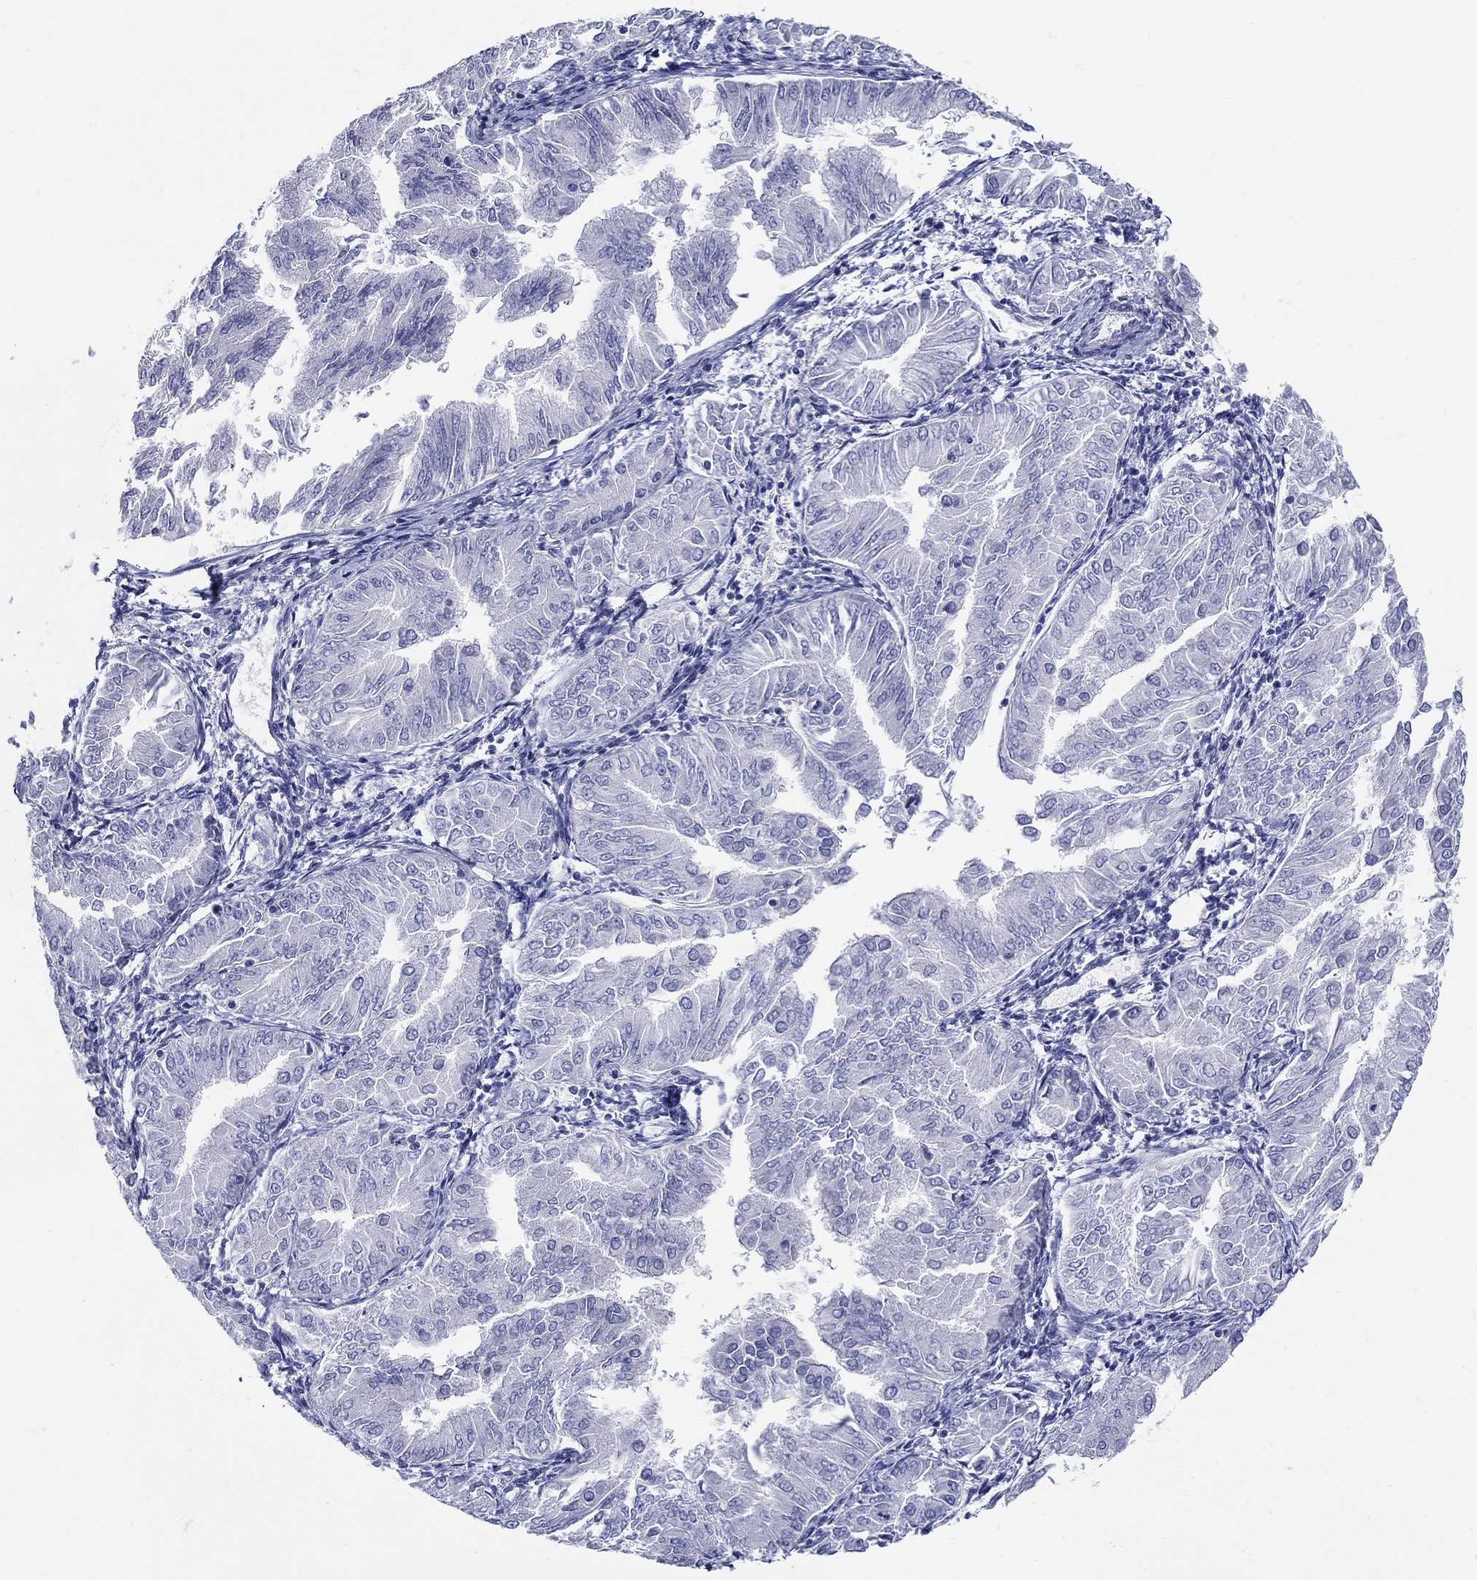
{"staining": {"intensity": "negative", "quantity": "none", "location": "none"}, "tissue": "endometrial cancer", "cell_type": "Tumor cells", "image_type": "cancer", "snomed": [{"axis": "morphology", "description": "Adenocarcinoma, NOS"}, {"axis": "topography", "description": "Endometrium"}], "caption": "DAB immunohistochemical staining of endometrial cancer (adenocarcinoma) exhibits no significant positivity in tumor cells.", "gene": "CRYGS", "patient": {"sex": "female", "age": 53}}